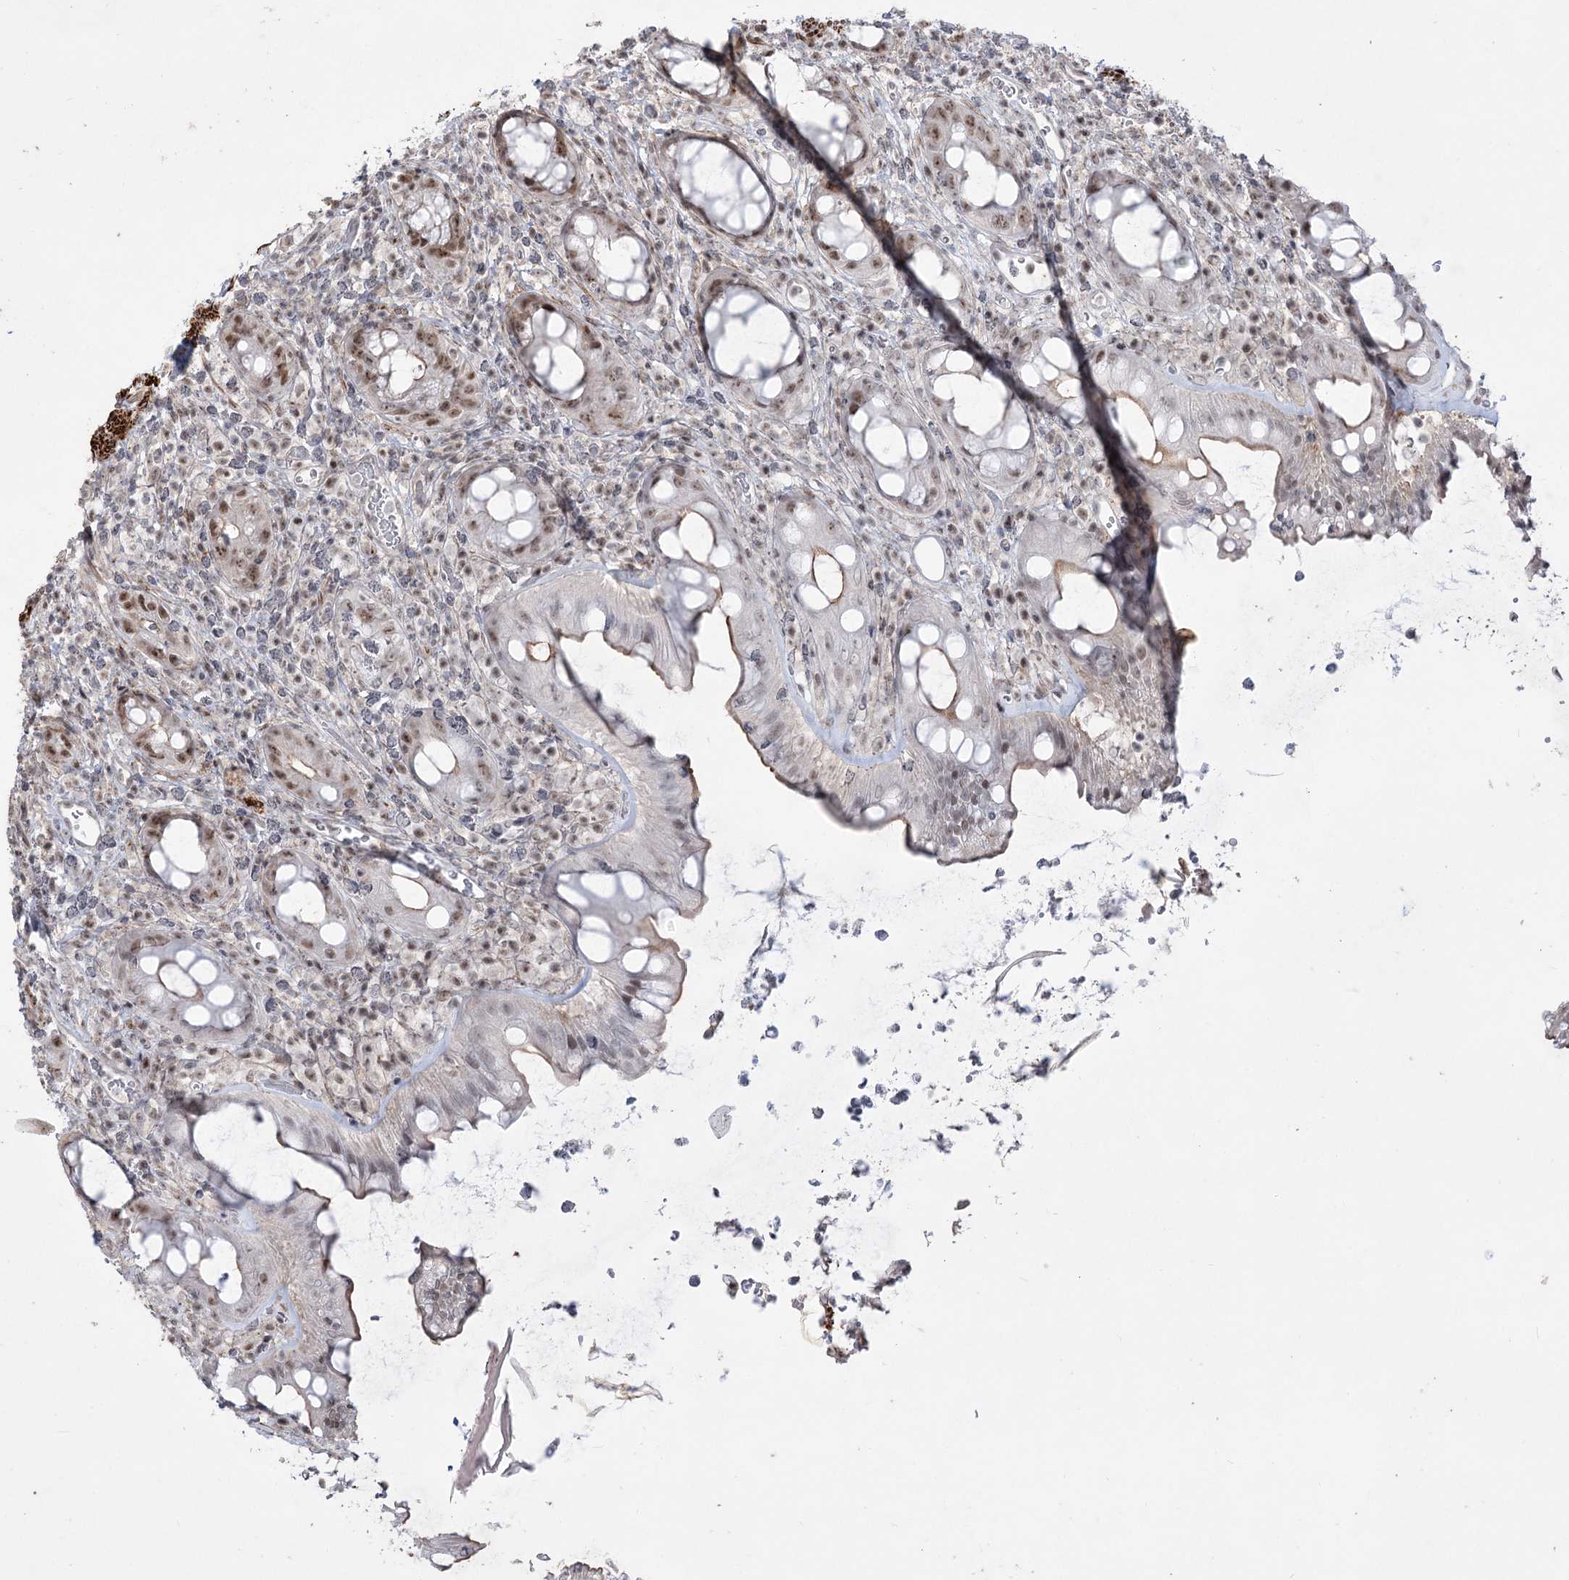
{"staining": {"intensity": "moderate", "quantity": ">75%", "location": "nuclear"}, "tissue": "rectum", "cell_type": "Glandular cells", "image_type": "normal", "snomed": [{"axis": "morphology", "description": "Normal tissue, NOS"}, {"axis": "topography", "description": "Rectum"}], "caption": "Moderate nuclear staining for a protein is present in approximately >75% of glandular cells of benign rectum using IHC.", "gene": "ZSCAN23", "patient": {"sex": "female", "age": 57}}